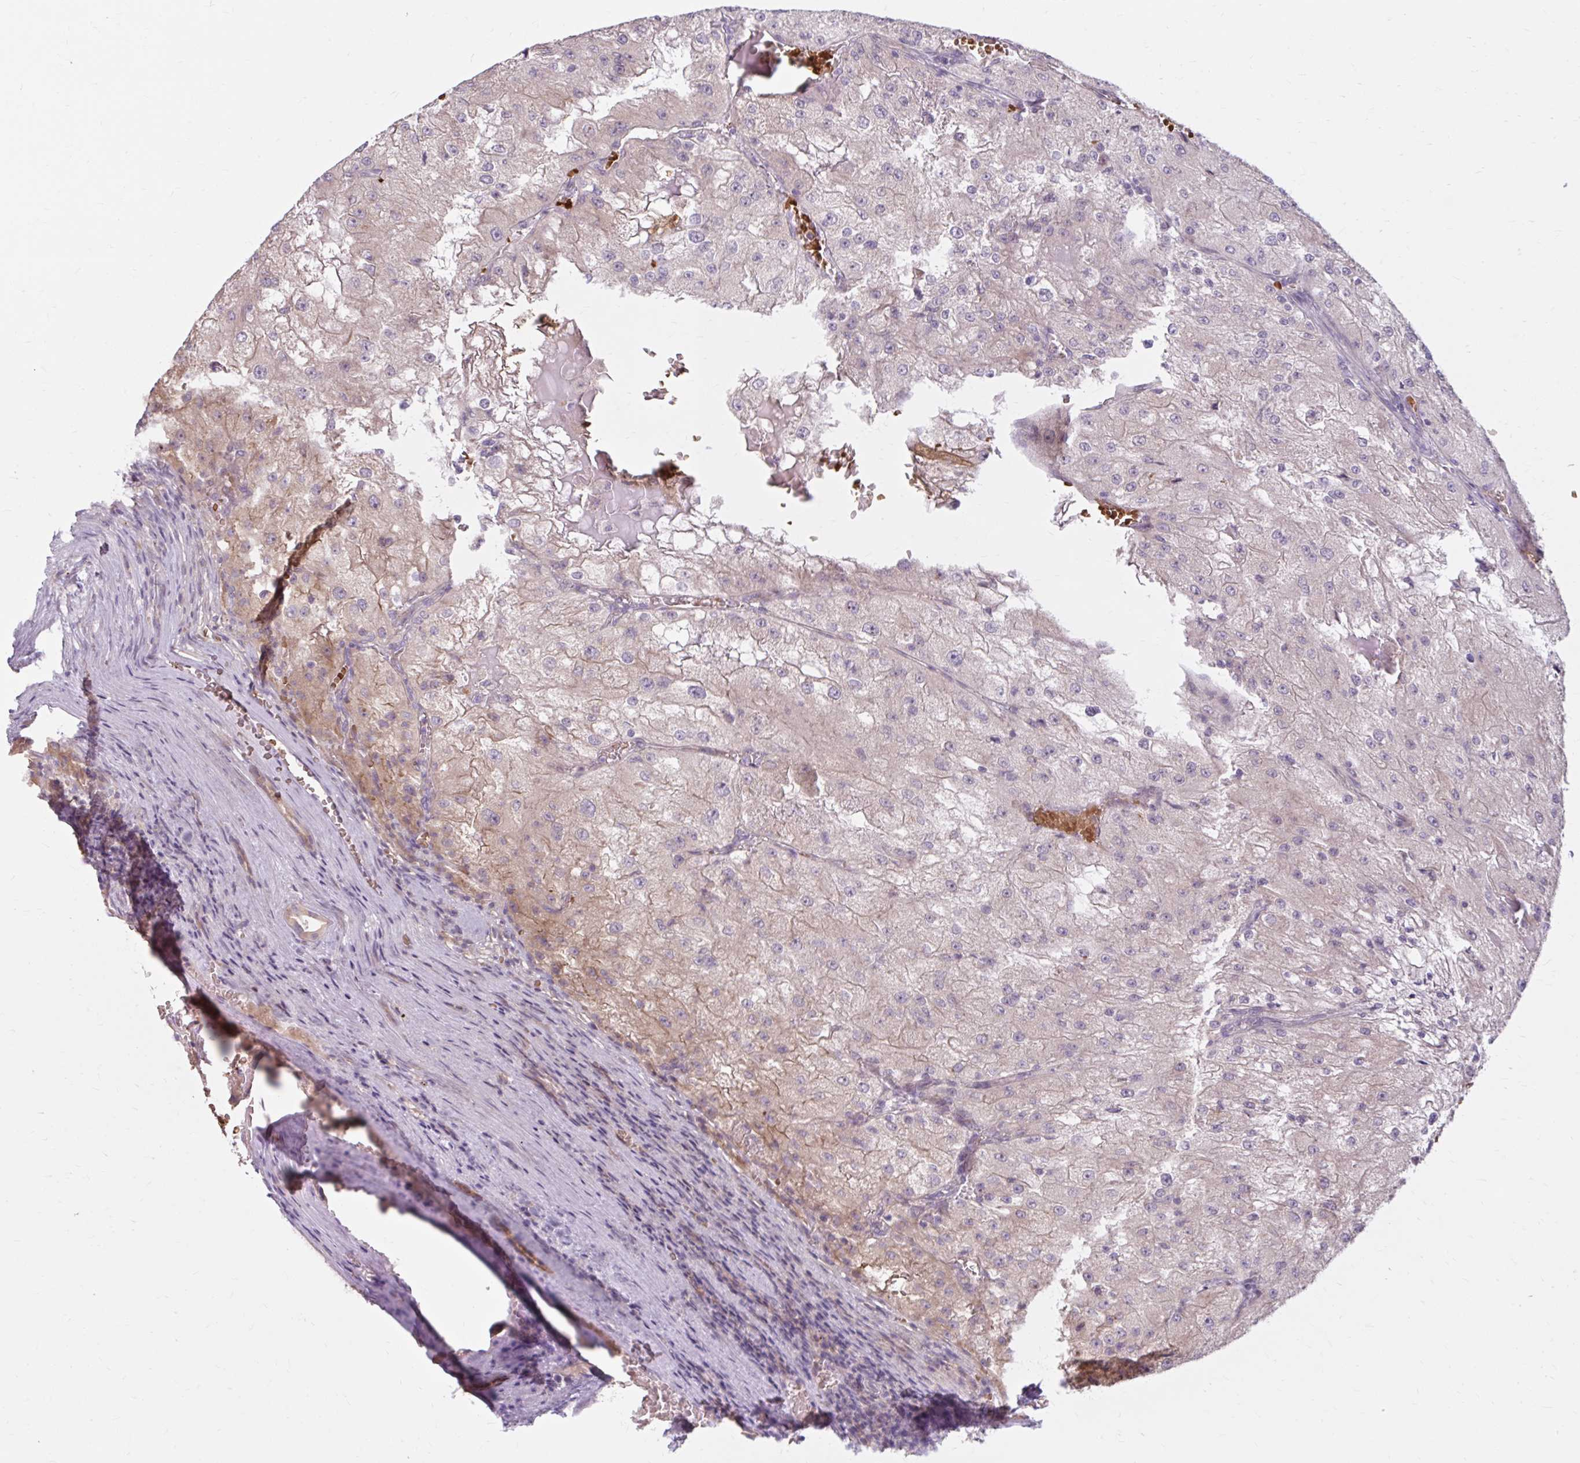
{"staining": {"intensity": "weak", "quantity": "<25%", "location": "cytoplasmic/membranous"}, "tissue": "renal cancer", "cell_type": "Tumor cells", "image_type": "cancer", "snomed": [{"axis": "morphology", "description": "Adenocarcinoma, NOS"}, {"axis": "topography", "description": "Kidney"}], "caption": "DAB (3,3'-diaminobenzidine) immunohistochemical staining of adenocarcinoma (renal) demonstrates no significant positivity in tumor cells. (Immunohistochemistry, brightfield microscopy, high magnification).", "gene": "SNF8", "patient": {"sex": "female", "age": 74}}